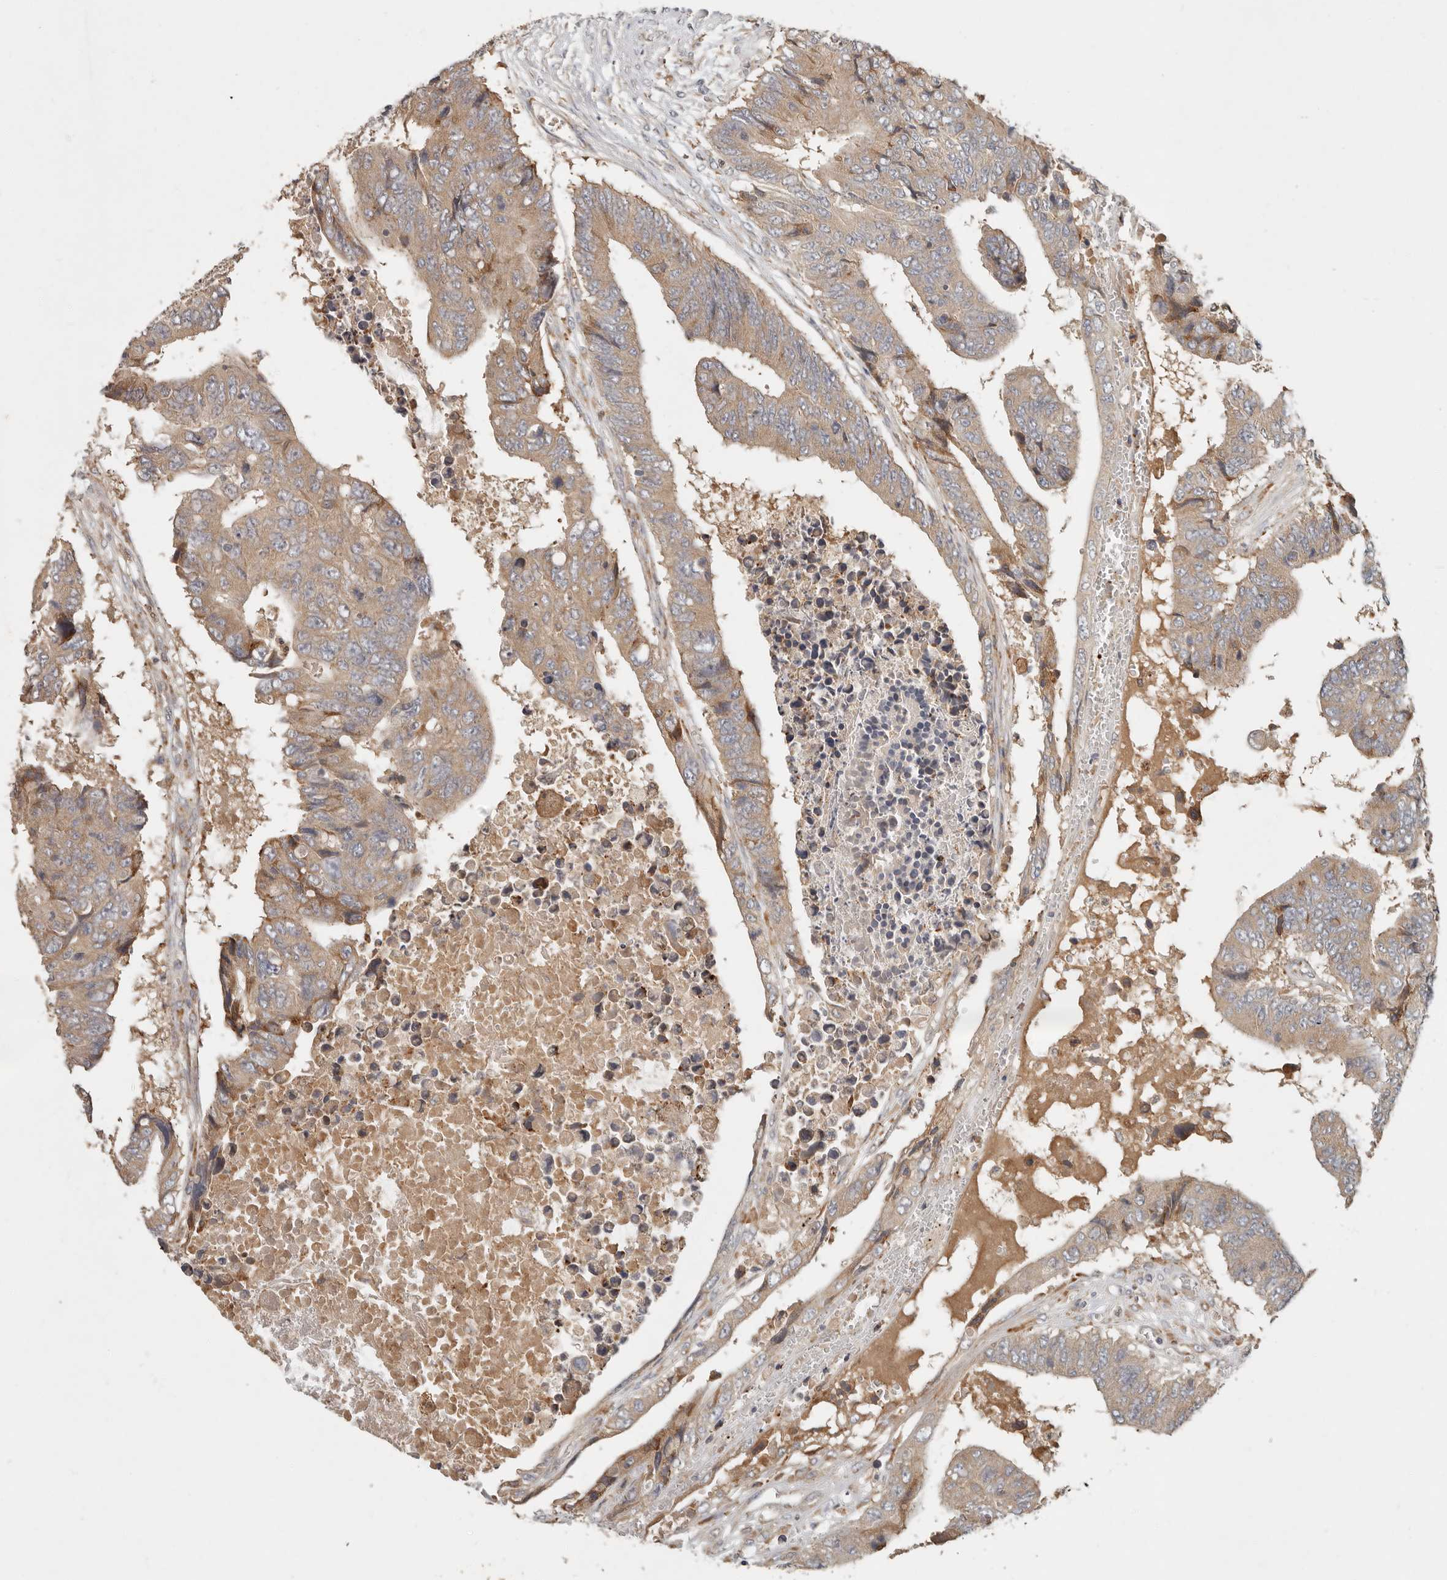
{"staining": {"intensity": "moderate", "quantity": ">75%", "location": "cytoplasmic/membranous"}, "tissue": "colorectal cancer", "cell_type": "Tumor cells", "image_type": "cancer", "snomed": [{"axis": "morphology", "description": "Adenocarcinoma, NOS"}, {"axis": "topography", "description": "Rectum"}], "caption": "Protein expression analysis of adenocarcinoma (colorectal) displays moderate cytoplasmic/membranous staining in about >75% of tumor cells. Nuclei are stained in blue.", "gene": "ARHGEF10L", "patient": {"sex": "male", "age": 84}}